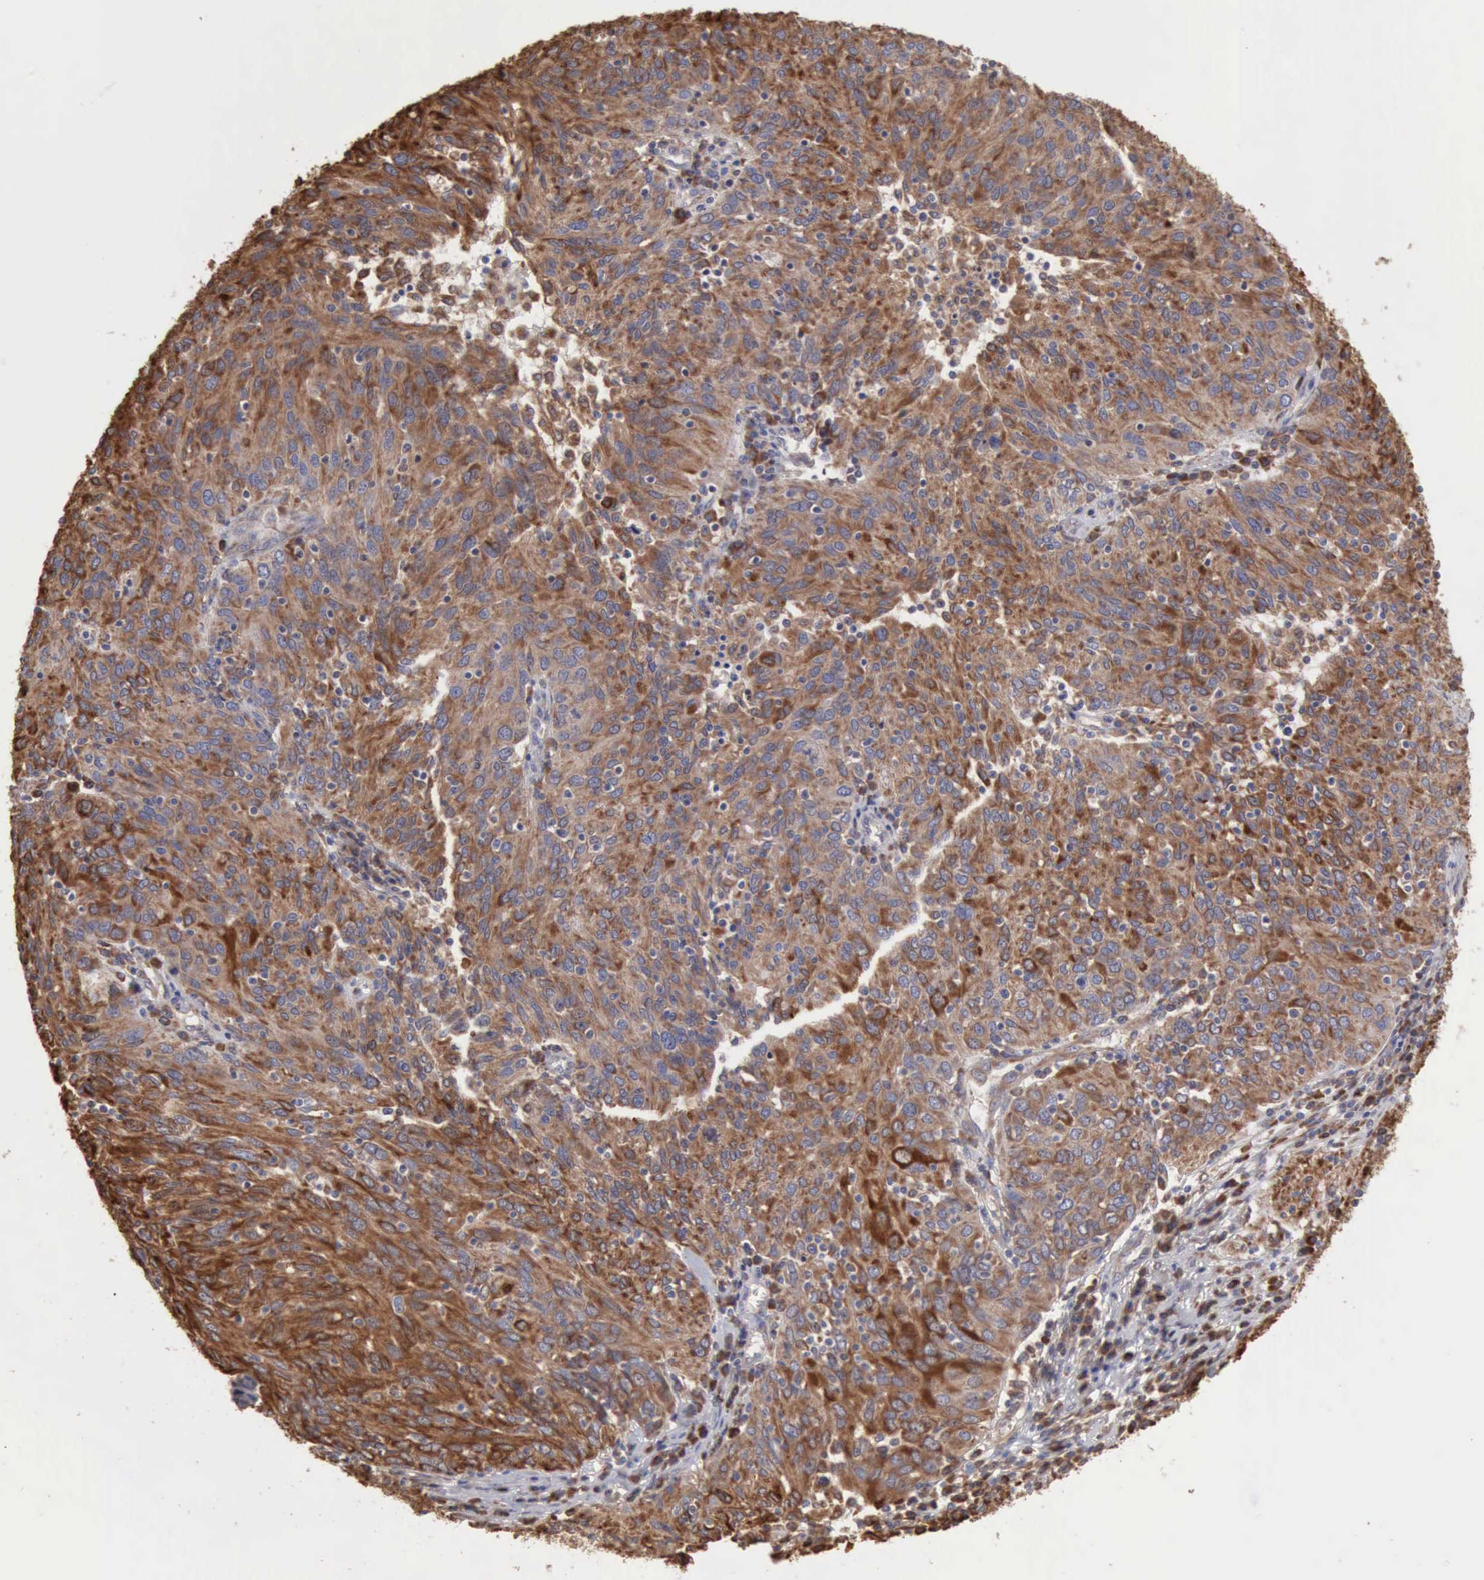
{"staining": {"intensity": "moderate", "quantity": ">75%", "location": "cytoplasmic/membranous"}, "tissue": "ovarian cancer", "cell_type": "Tumor cells", "image_type": "cancer", "snomed": [{"axis": "morphology", "description": "Carcinoma, endometroid"}, {"axis": "topography", "description": "Ovary"}], "caption": "Endometroid carcinoma (ovarian) was stained to show a protein in brown. There is medium levels of moderate cytoplasmic/membranous positivity in approximately >75% of tumor cells.", "gene": "APOL2", "patient": {"sex": "female", "age": 50}}